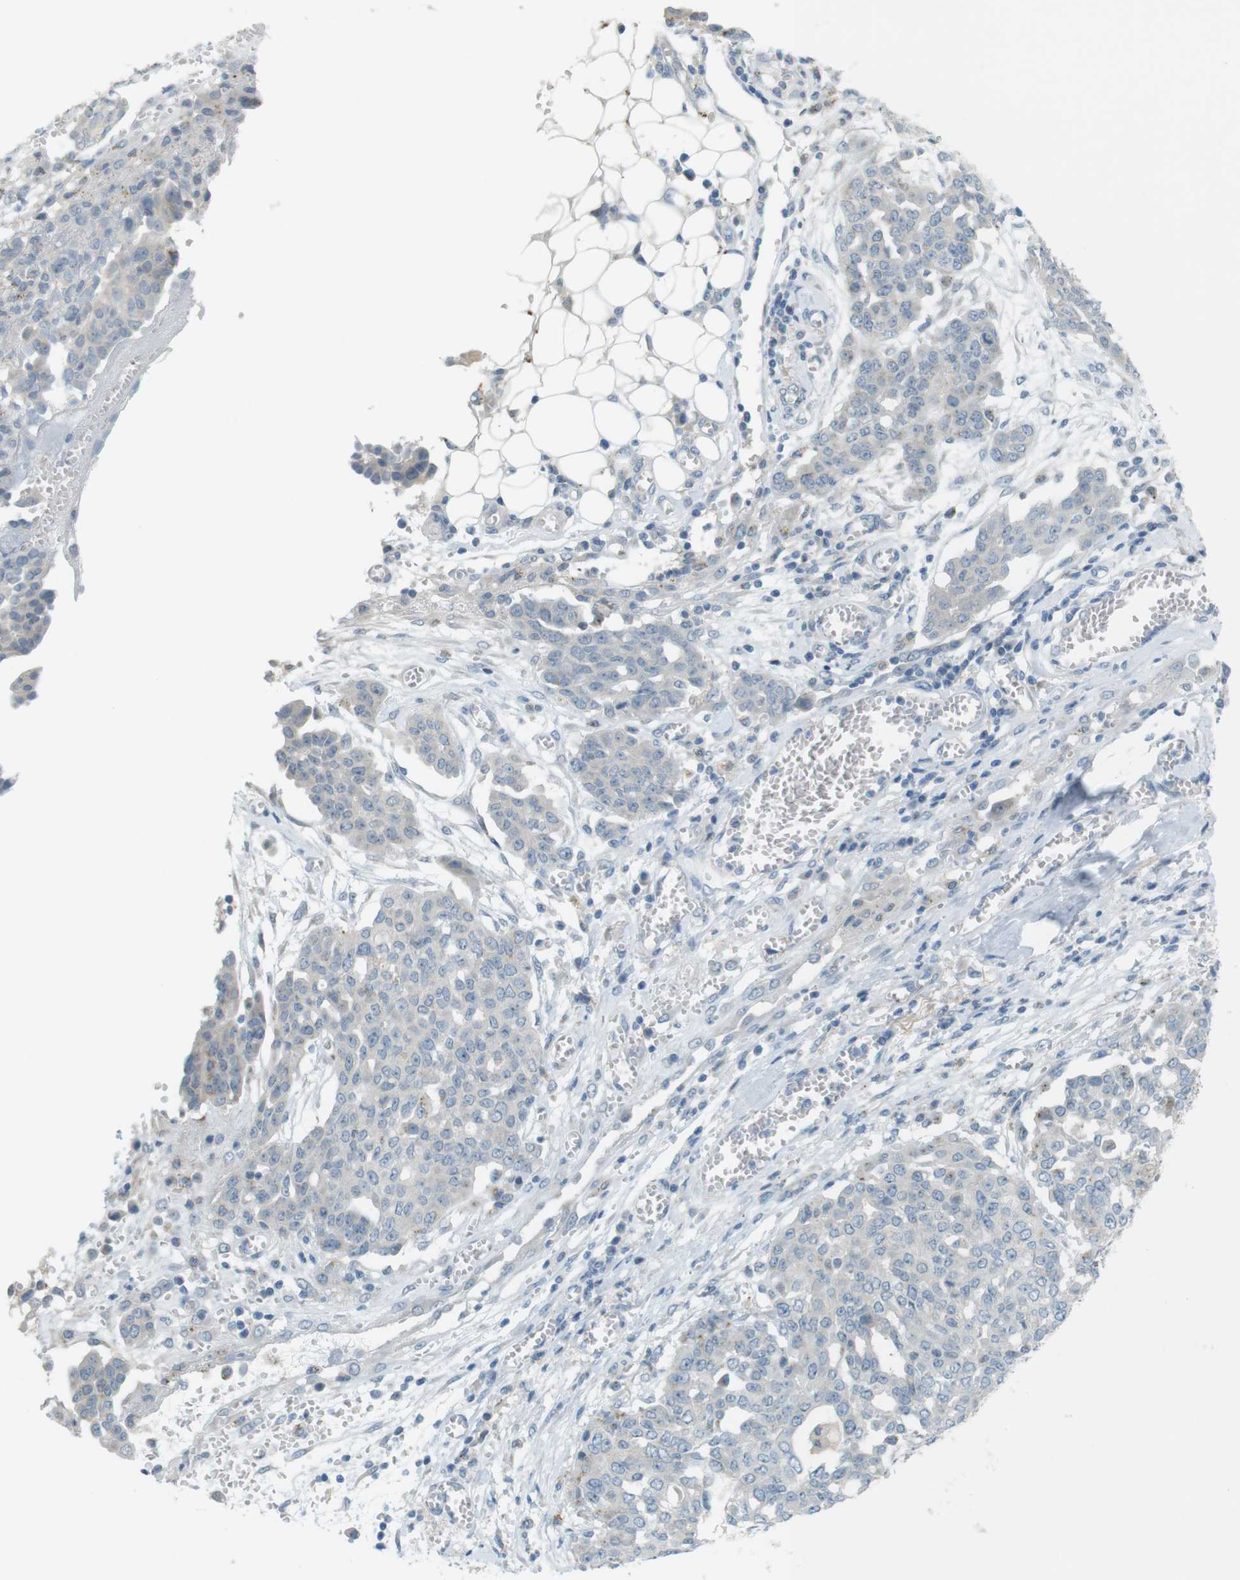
{"staining": {"intensity": "weak", "quantity": "<25%", "location": "cytoplasmic/membranous"}, "tissue": "ovarian cancer", "cell_type": "Tumor cells", "image_type": "cancer", "snomed": [{"axis": "morphology", "description": "Cystadenocarcinoma, serous, NOS"}, {"axis": "topography", "description": "Soft tissue"}, {"axis": "topography", "description": "Ovary"}], "caption": "Immunohistochemical staining of serous cystadenocarcinoma (ovarian) reveals no significant expression in tumor cells.", "gene": "UGT8", "patient": {"sex": "female", "age": 57}}